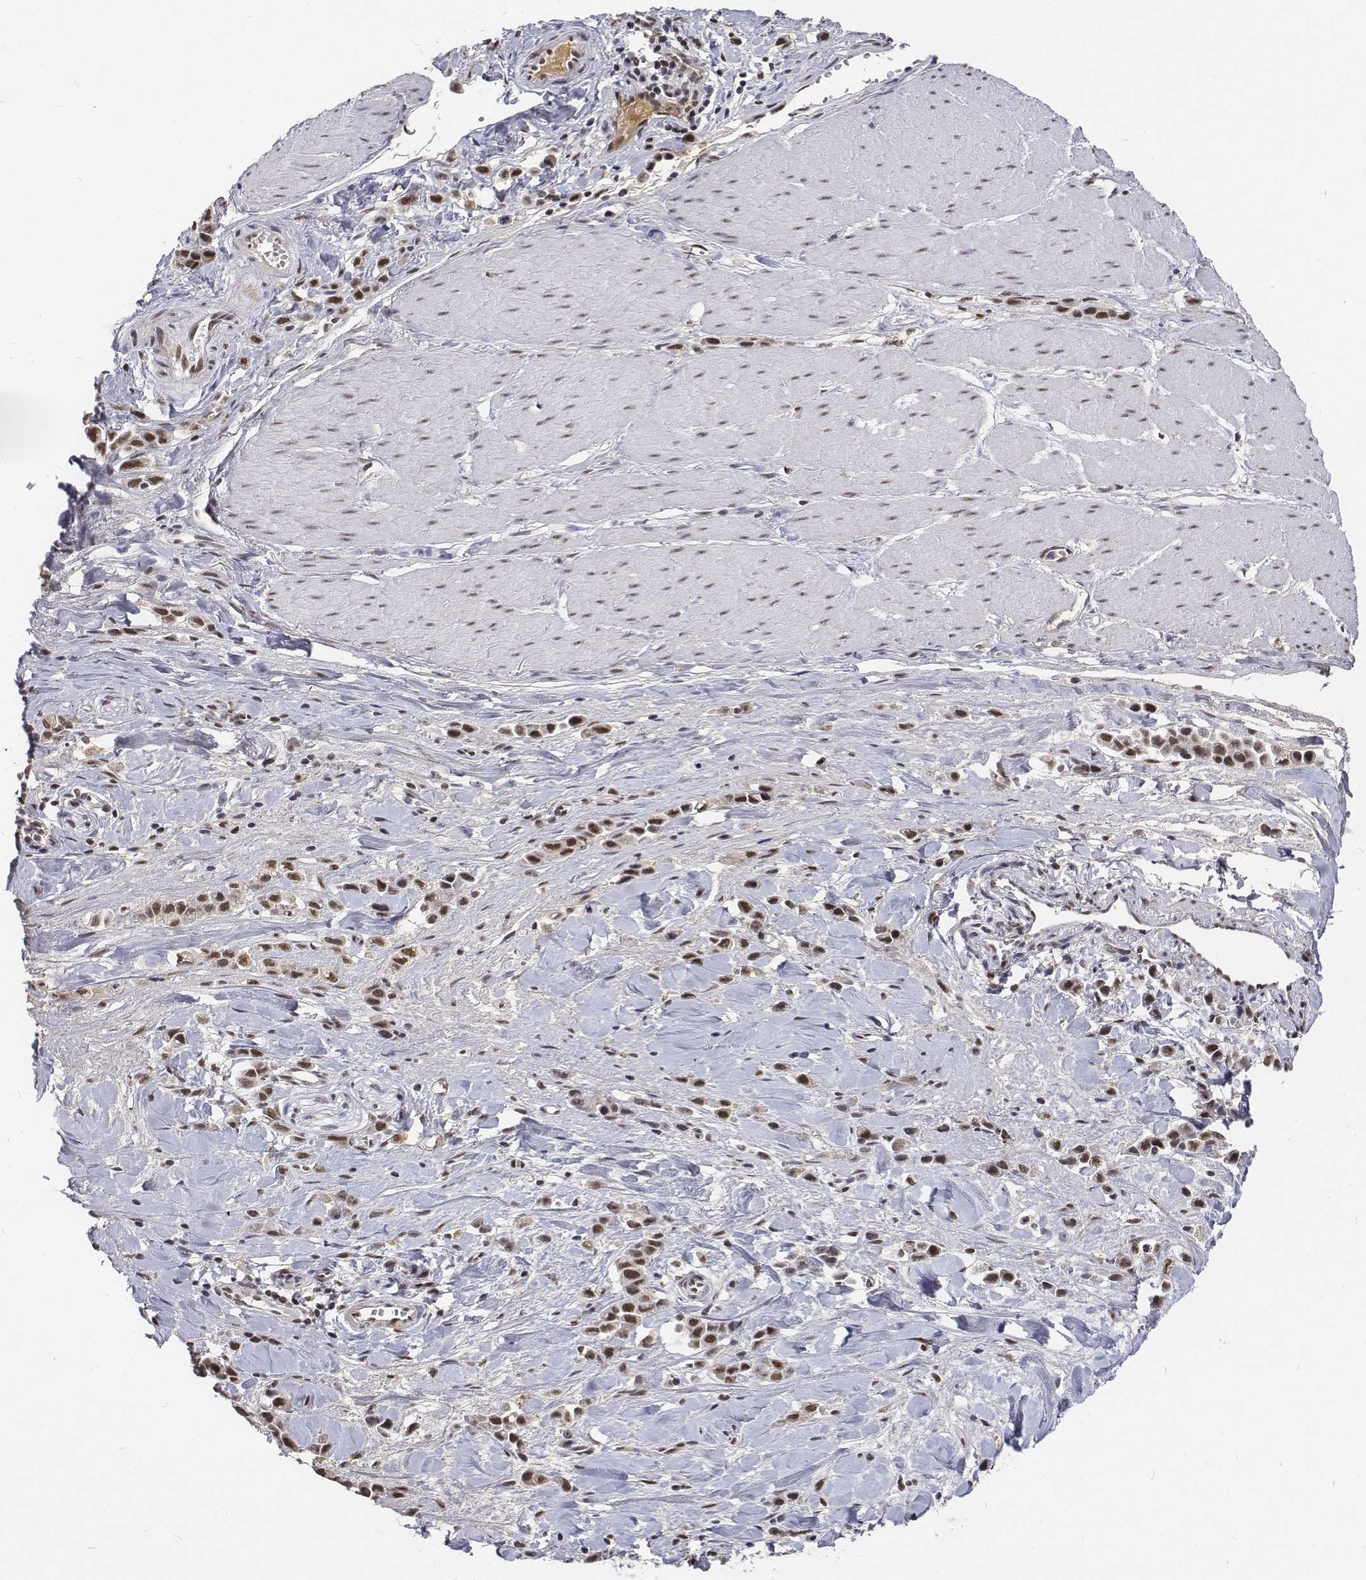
{"staining": {"intensity": "strong", "quantity": ">75%", "location": "nuclear"}, "tissue": "stomach cancer", "cell_type": "Tumor cells", "image_type": "cancer", "snomed": [{"axis": "morphology", "description": "Adenocarcinoma, NOS"}, {"axis": "topography", "description": "Stomach"}], "caption": "Immunohistochemistry photomicrograph of neoplastic tissue: stomach cancer (adenocarcinoma) stained using immunohistochemistry demonstrates high levels of strong protein expression localized specifically in the nuclear of tumor cells, appearing as a nuclear brown color.", "gene": "ATRX", "patient": {"sex": "male", "age": 47}}